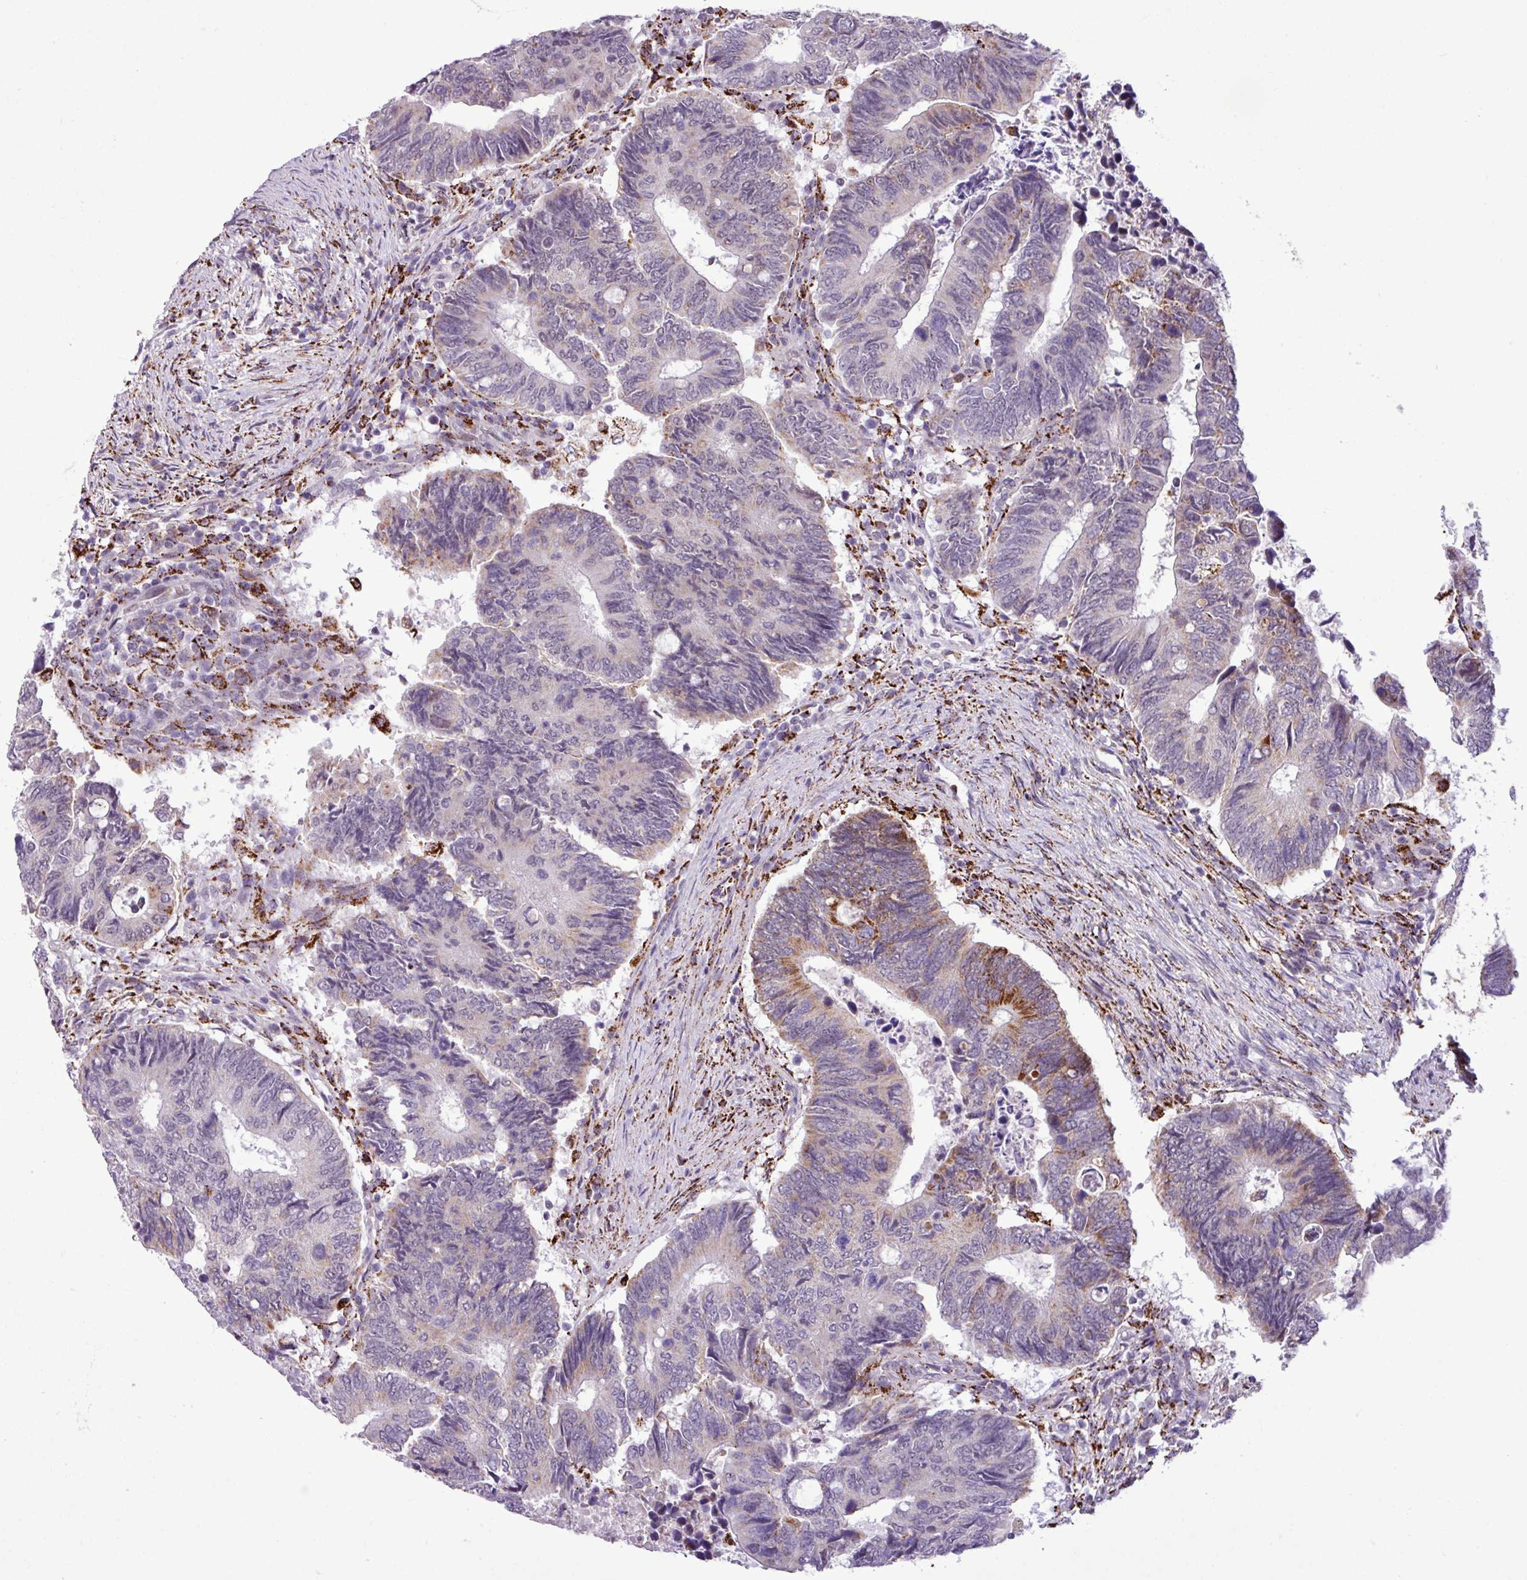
{"staining": {"intensity": "moderate", "quantity": "<25%", "location": "cytoplasmic/membranous"}, "tissue": "colorectal cancer", "cell_type": "Tumor cells", "image_type": "cancer", "snomed": [{"axis": "morphology", "description": "Adenocarcinoma, NOS"}, {"axis": "topography", "description": "Colon"}], "caption": "IHC histopathology image of human colorectal cancer stained for a protein (brown), which demonstrates low levels of moderate cytoplasmic/membranous staining in about <25% of tumor cells.", "gene": "SGPP1", "patient": {"sex": "male", "age": 87}}